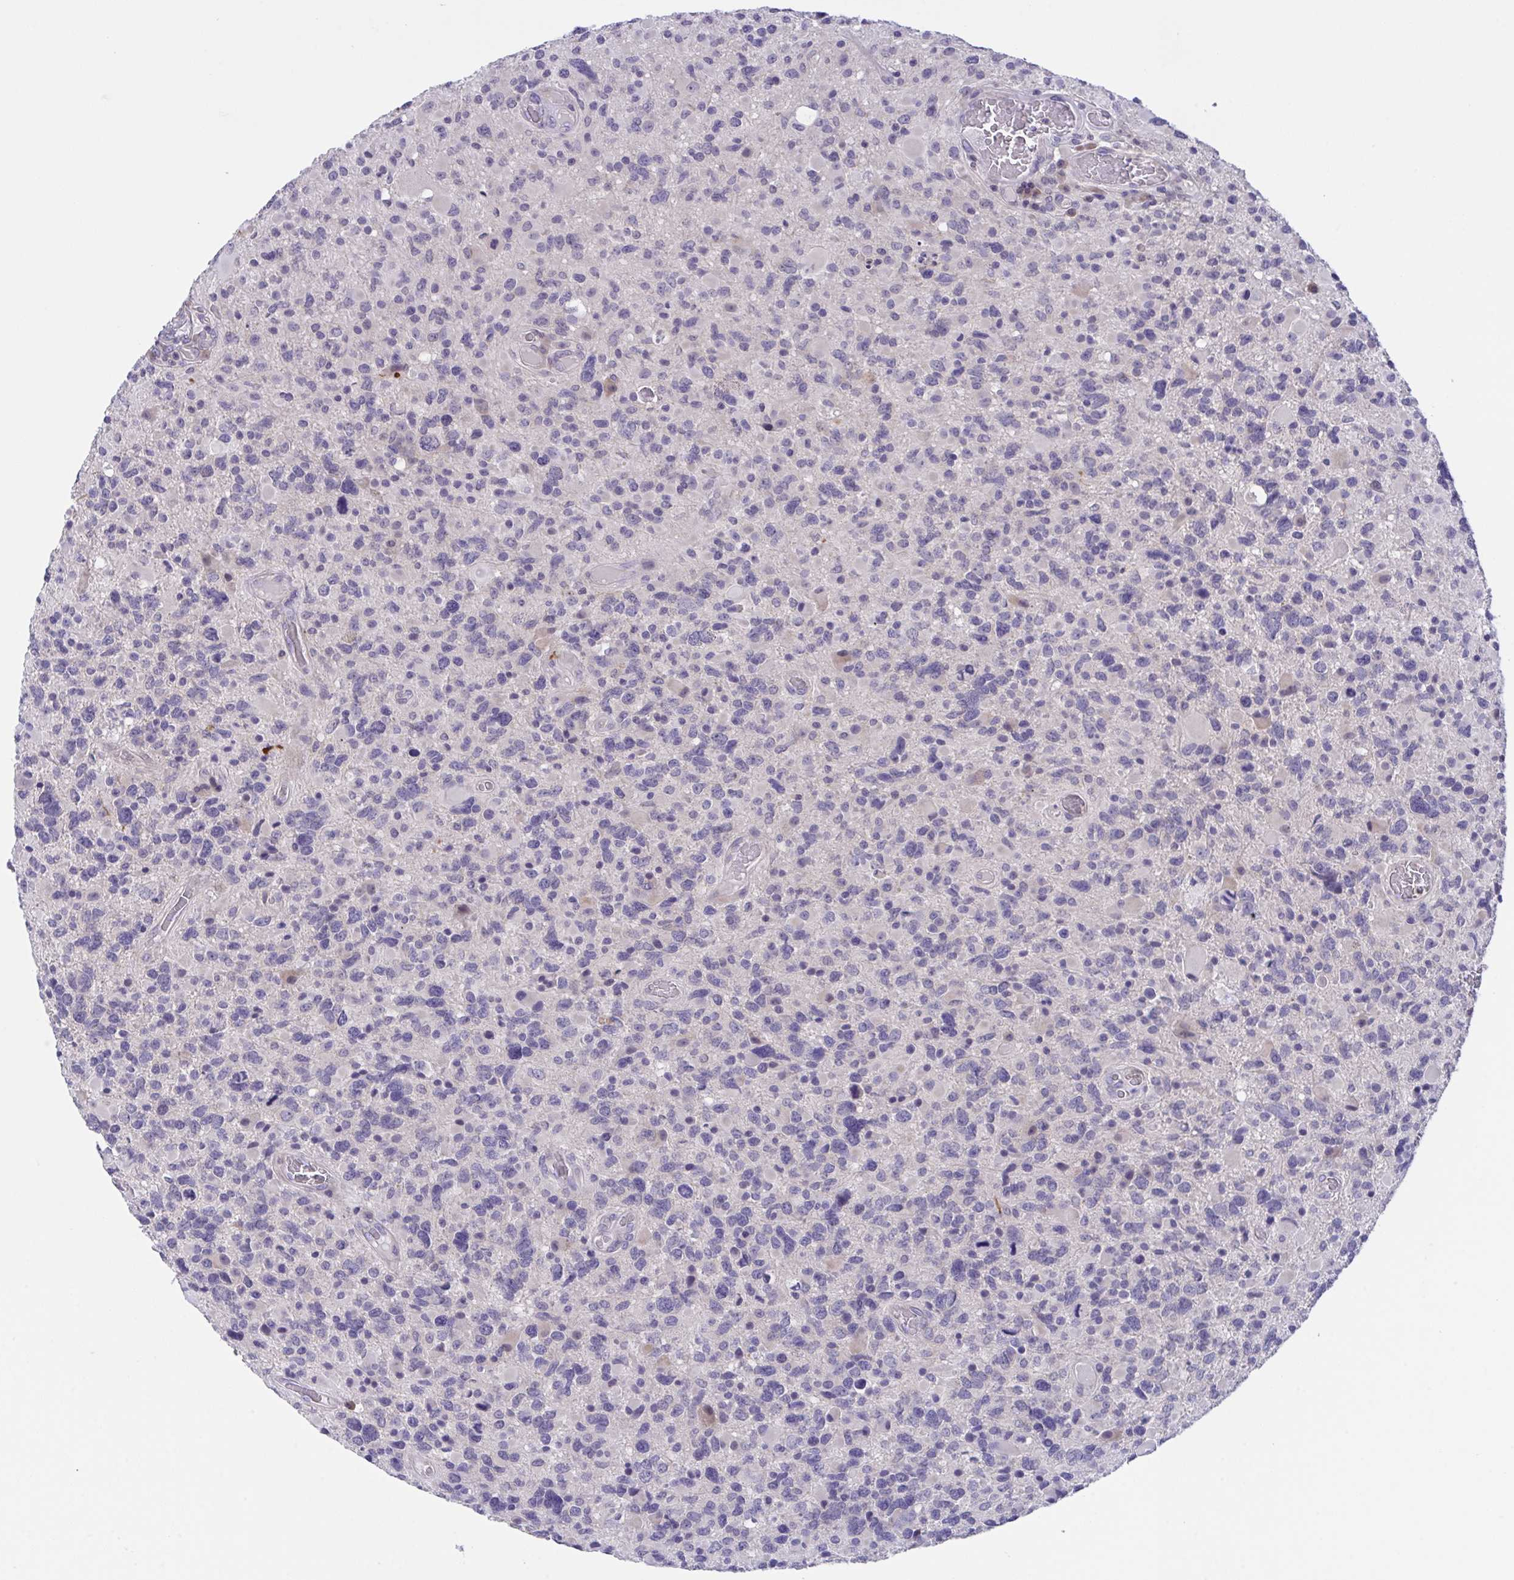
{"staining": {"intensity": "negative", "quantity": "none", "location": "none"}, "tissue": "glioma", "cell_type": "Tumor cells", "image_type": "cancer", "snomed": [{"axis": "morphology", "description": "Glioma, malignant, High grade"}, {"axis": "topography", "description": "Brain"}], "caption": "High magnification brightfield microscopy of glioma stained with DAB (3,3'-diaminobenzidine) (brown) and counterstained with hematoxylin (blue): tumor cells show no significant positivity.", "gene": "RHOXF1", "patient": {"sex": "female", "age": 40}}